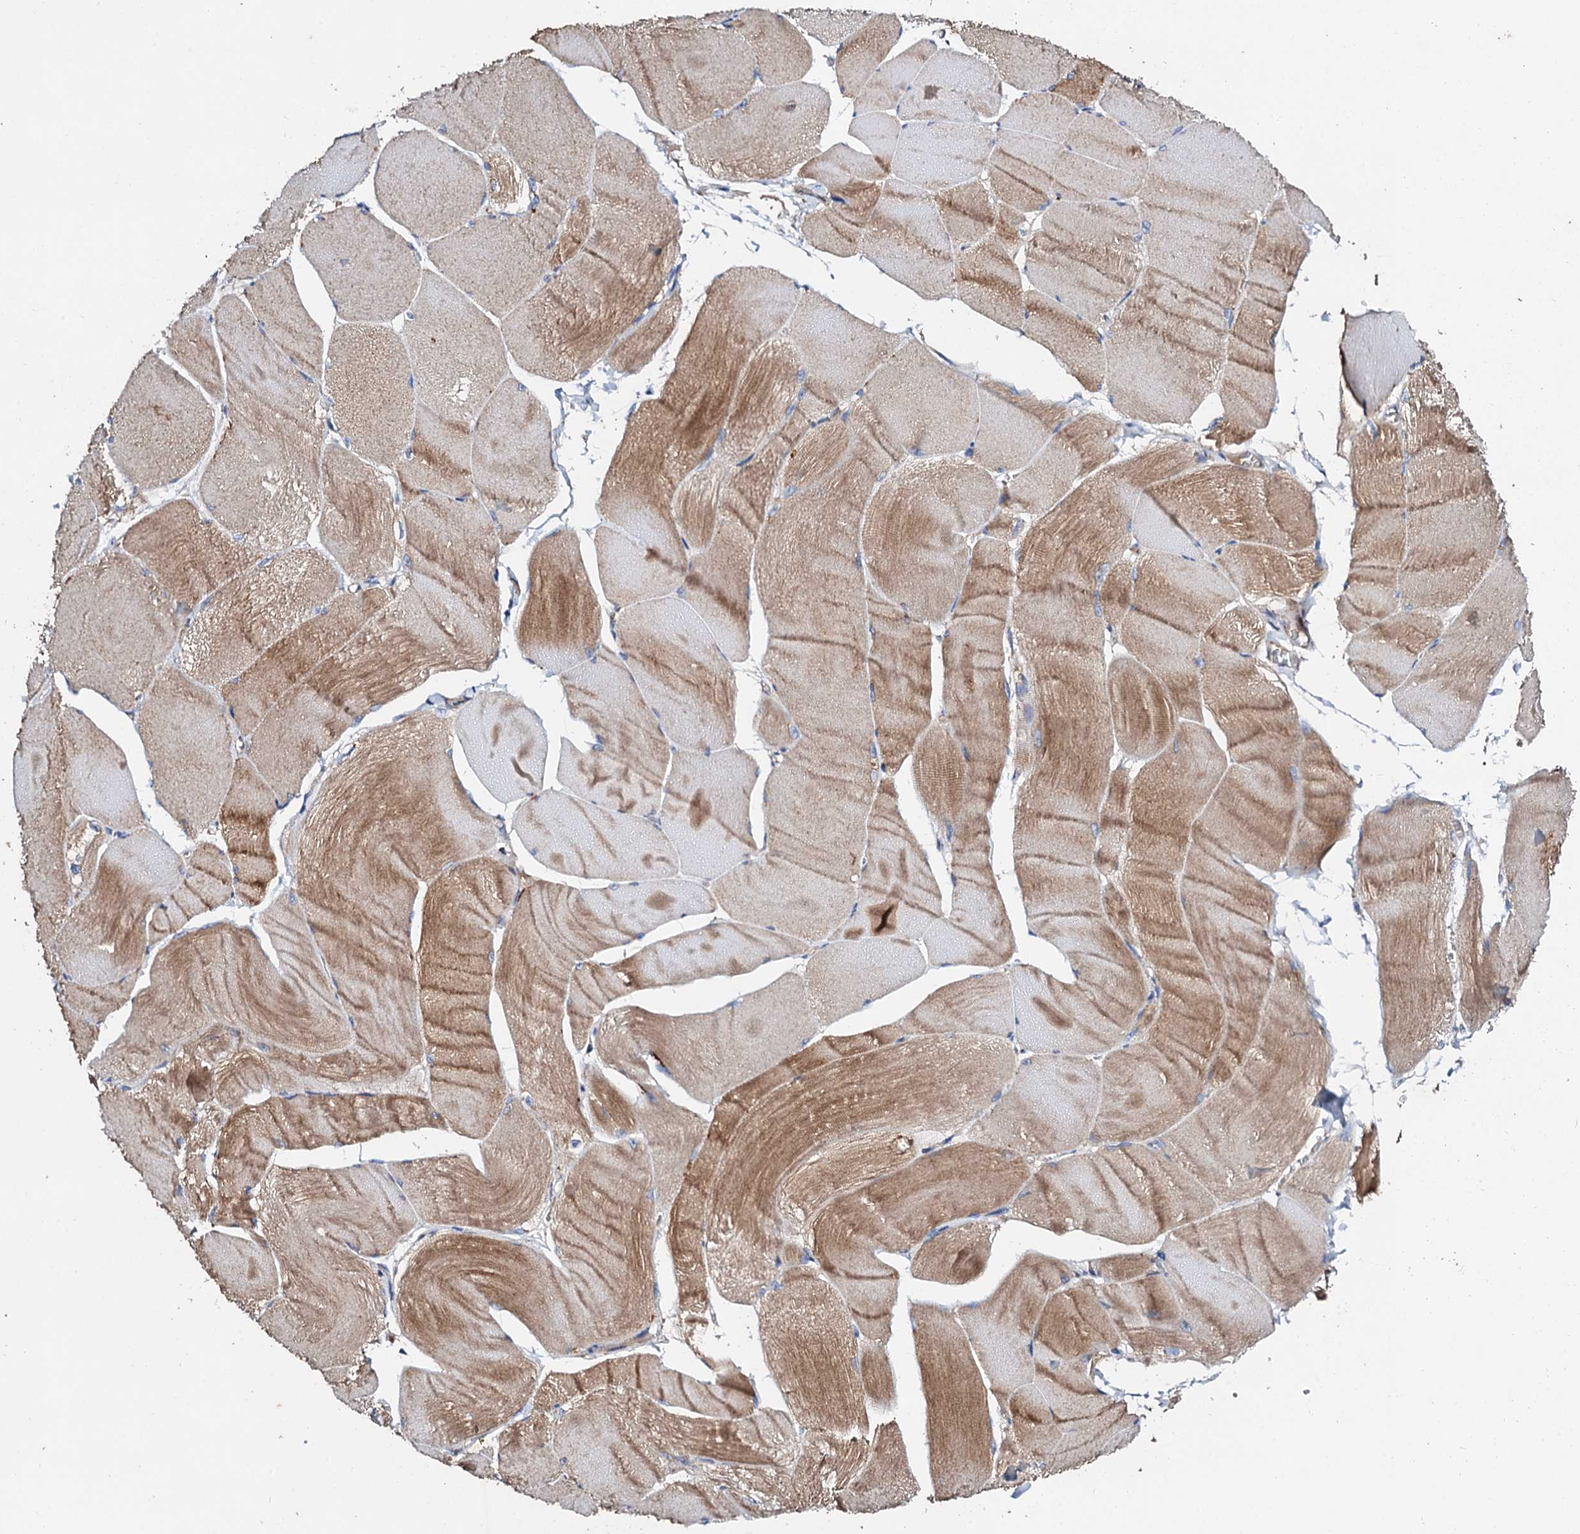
{"staining": {"intensity": "moderate", "quantity": ">75%", "location": "cytoplasmic/membranous"}, "tissue": "skeletal muscle", "cell_type": "Myocytes", "image_type": "normal", "snomed": [{"axis": "morphology", "description": "Normal tissue, NOS"}, {"axis": "morphology", "description": "Basal cell carcinoma"}, {"axis": "topography", "description": "Skeletal muscle"}], "caption": "DAB immunohistochemical staining of benign skeletal muscle shows moderate cytoplasmic/membranous protein positivity in about >75% of myocytes. (DAB IHC, brown staining for protein, blue staining for nuclei).", "gene": "FIBIN", "patient": {"sex": "female", "age": 64}}